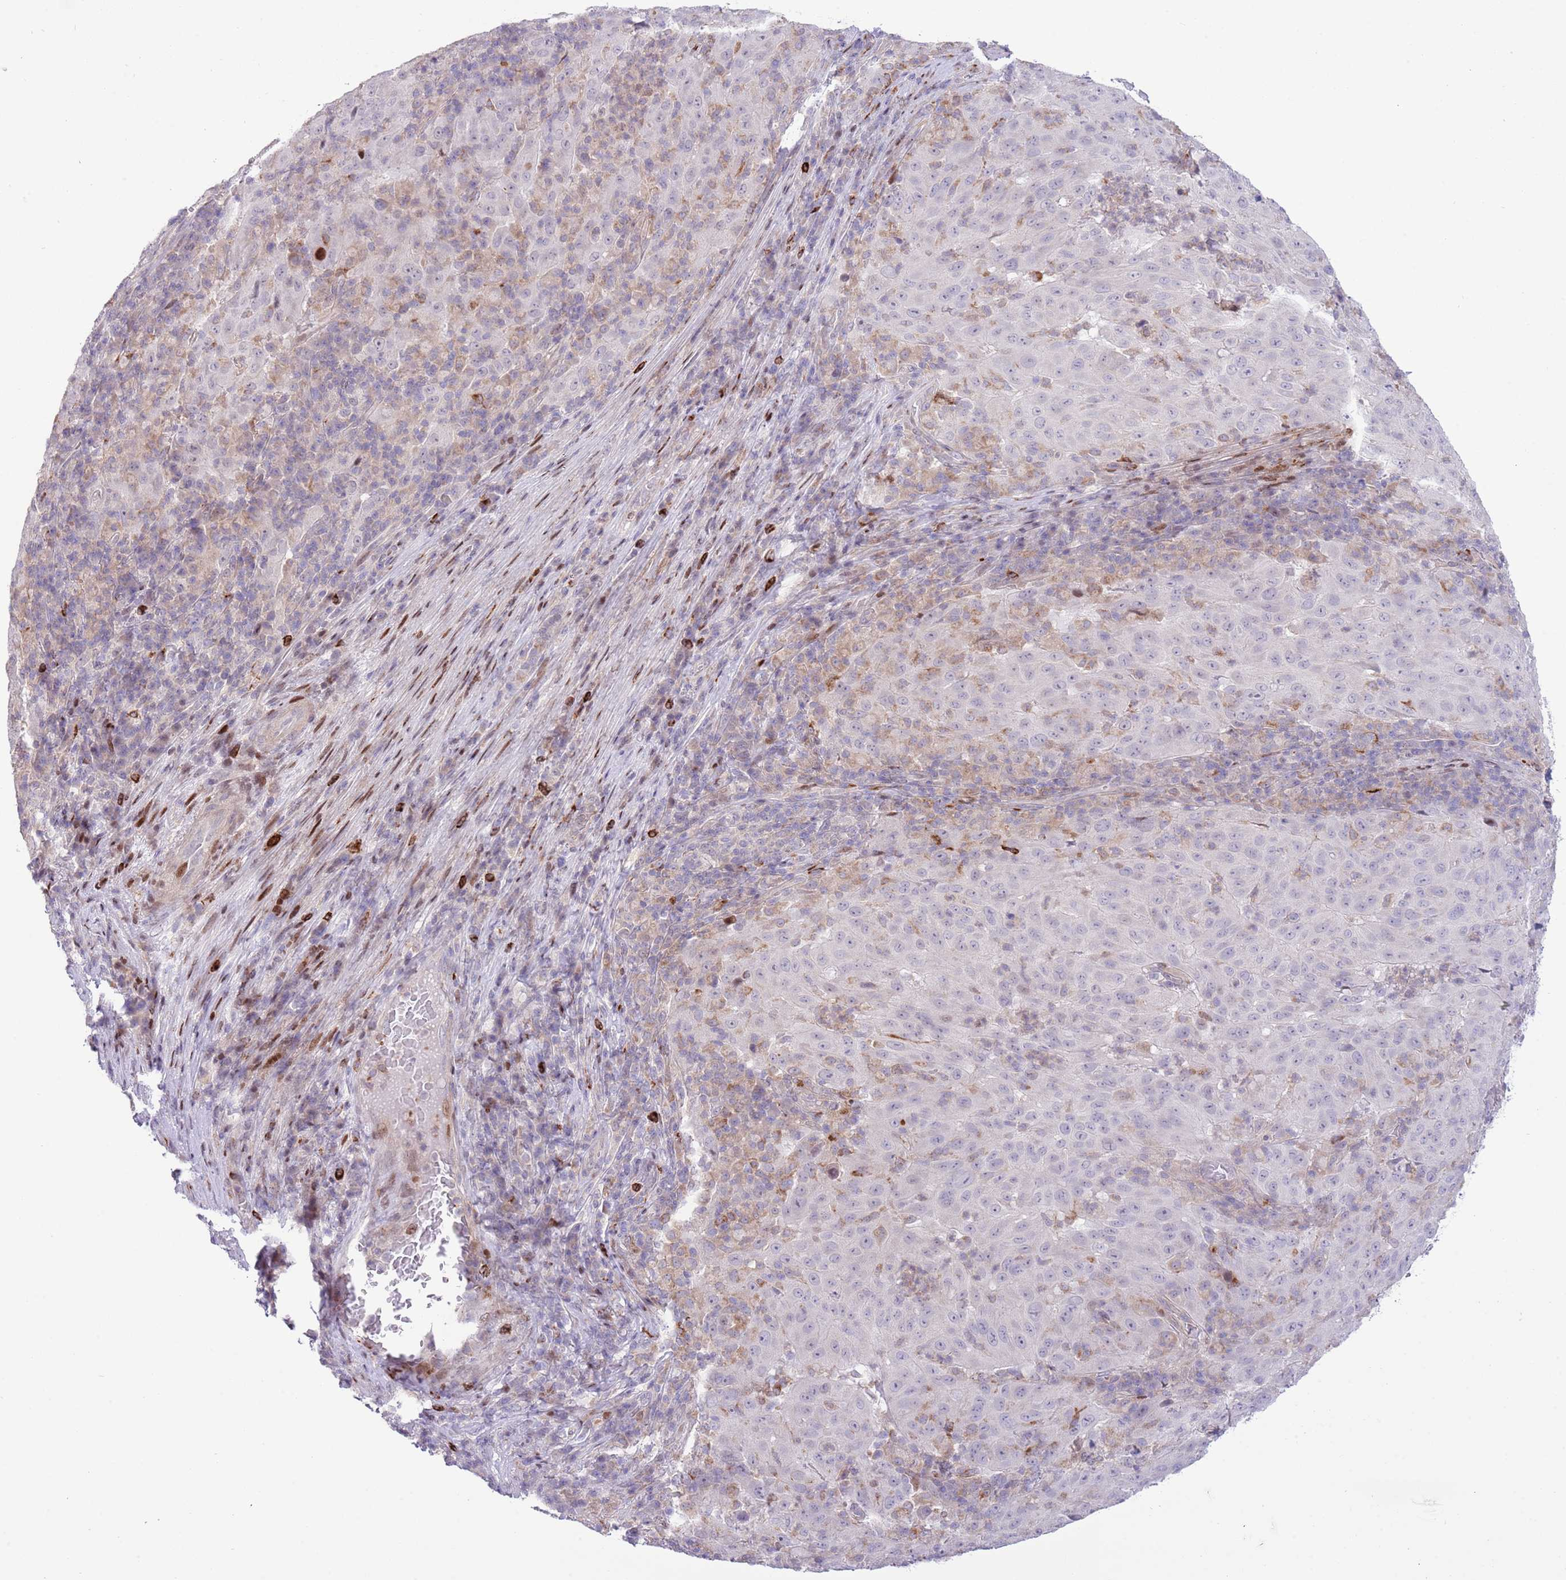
{"staining": {"intensity": "negative", "quantity": "none", "location": "none"}, "tissue": "pancreatic cancer", "cell_type": "Tumor cells", "image_type": "cancer", "snomed": [{"axis": "morphology", "description": "Adenocarcinoma, NOS"}, {"axis": "topography", "description": "Pancreas"}], "caption": "IHC of human adenocarcinoma (pancreatic) demonstrates no positivity in tumor cells.", "gene": "ANO8", "patient": {"sex": "male", "age": 63}}